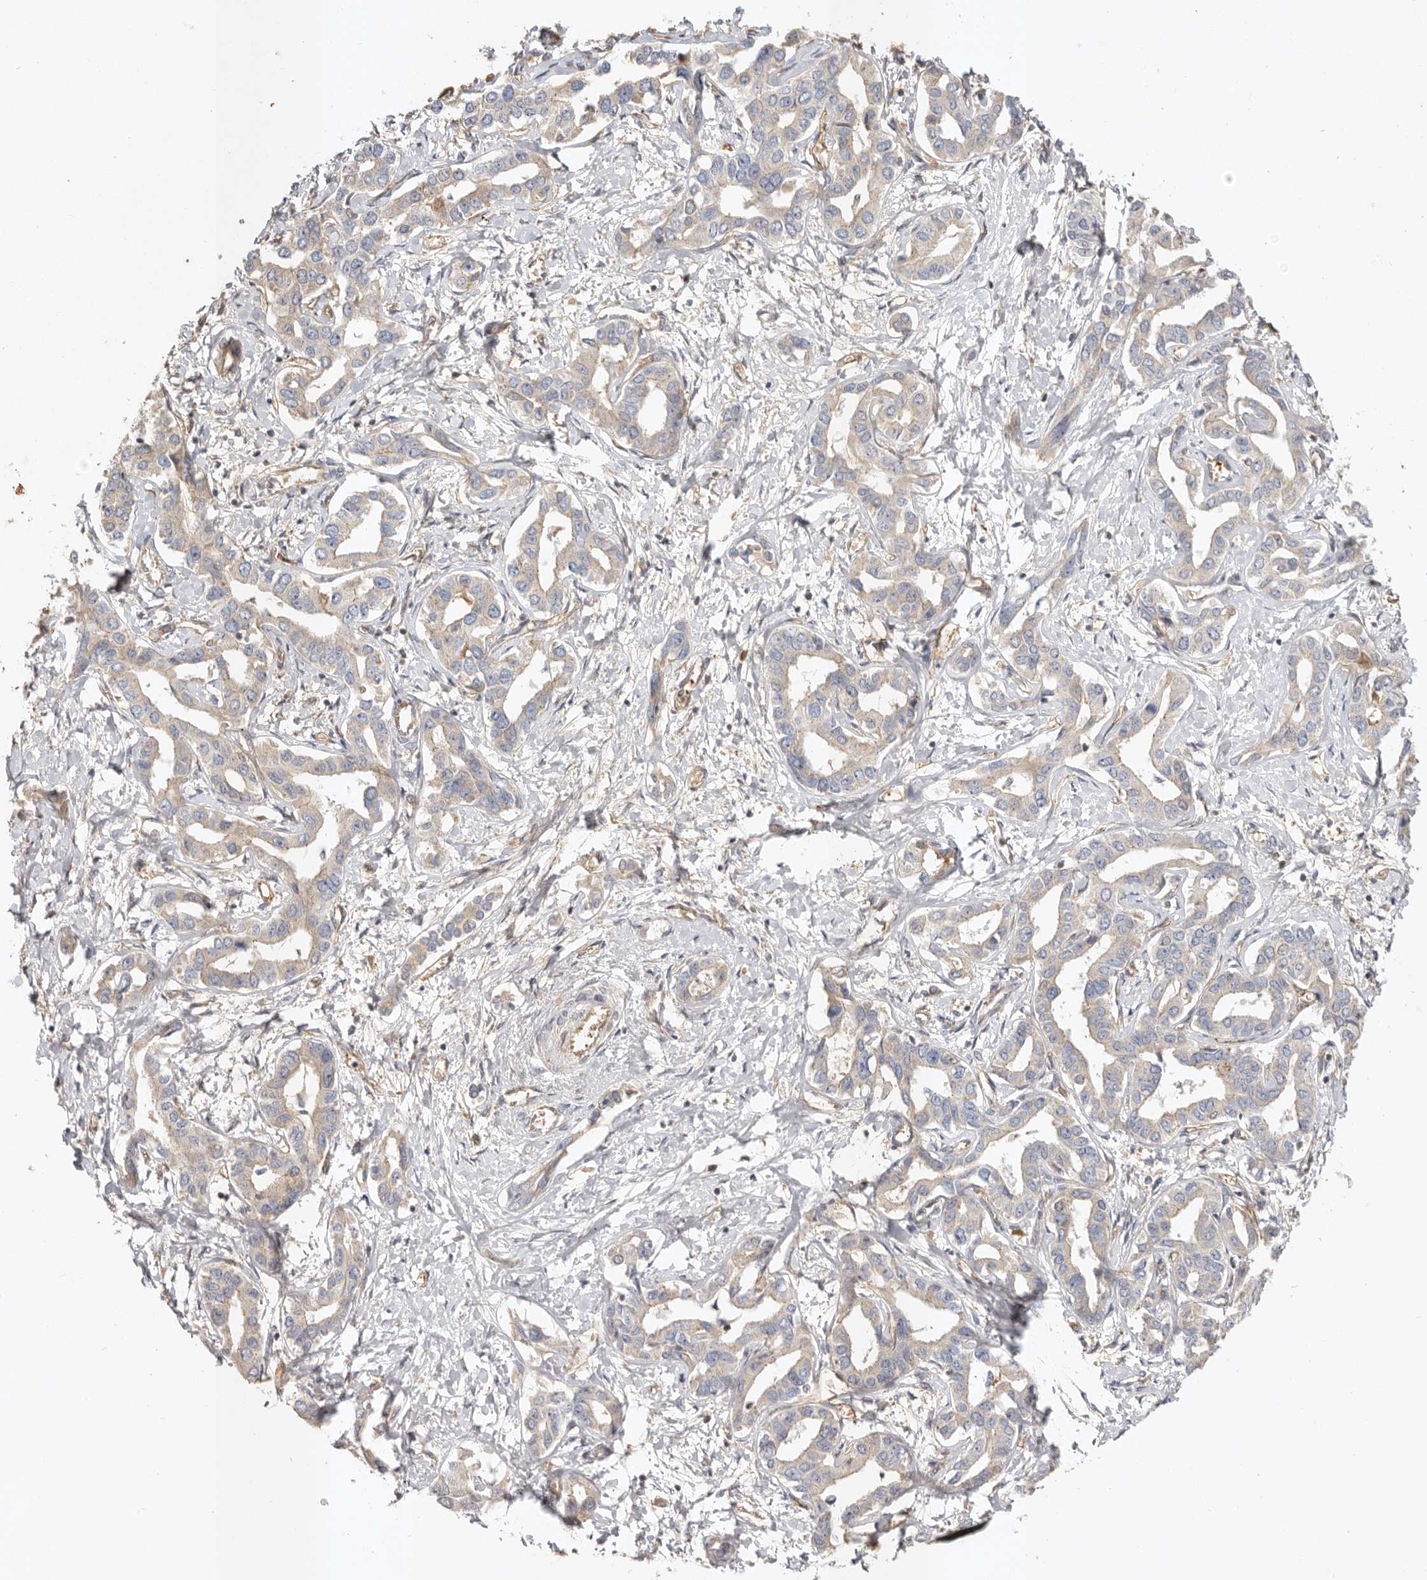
{"staining": {"intensity": "weak", "quantity": "25%-75%", "location": "cytoplasmic/membranous"}, "tissue": "liver cancer", "cell_type": "Tumor cells", "image_type": "cancer", "snomed": [{"axis": "morphology", "description": "Cholangiocarcinoma"}, {"axis": "topography", "description": "Liver"}], "caption": "Immunohistochemical staining of cholangiocarcinoma (liver) displays low levels of weak cytoplasmic/membranous positivity in approximately 25%-75% of tumor cells.", "gene": "ADAMTS9", "patient": {"sex": "male", "age": 59}}